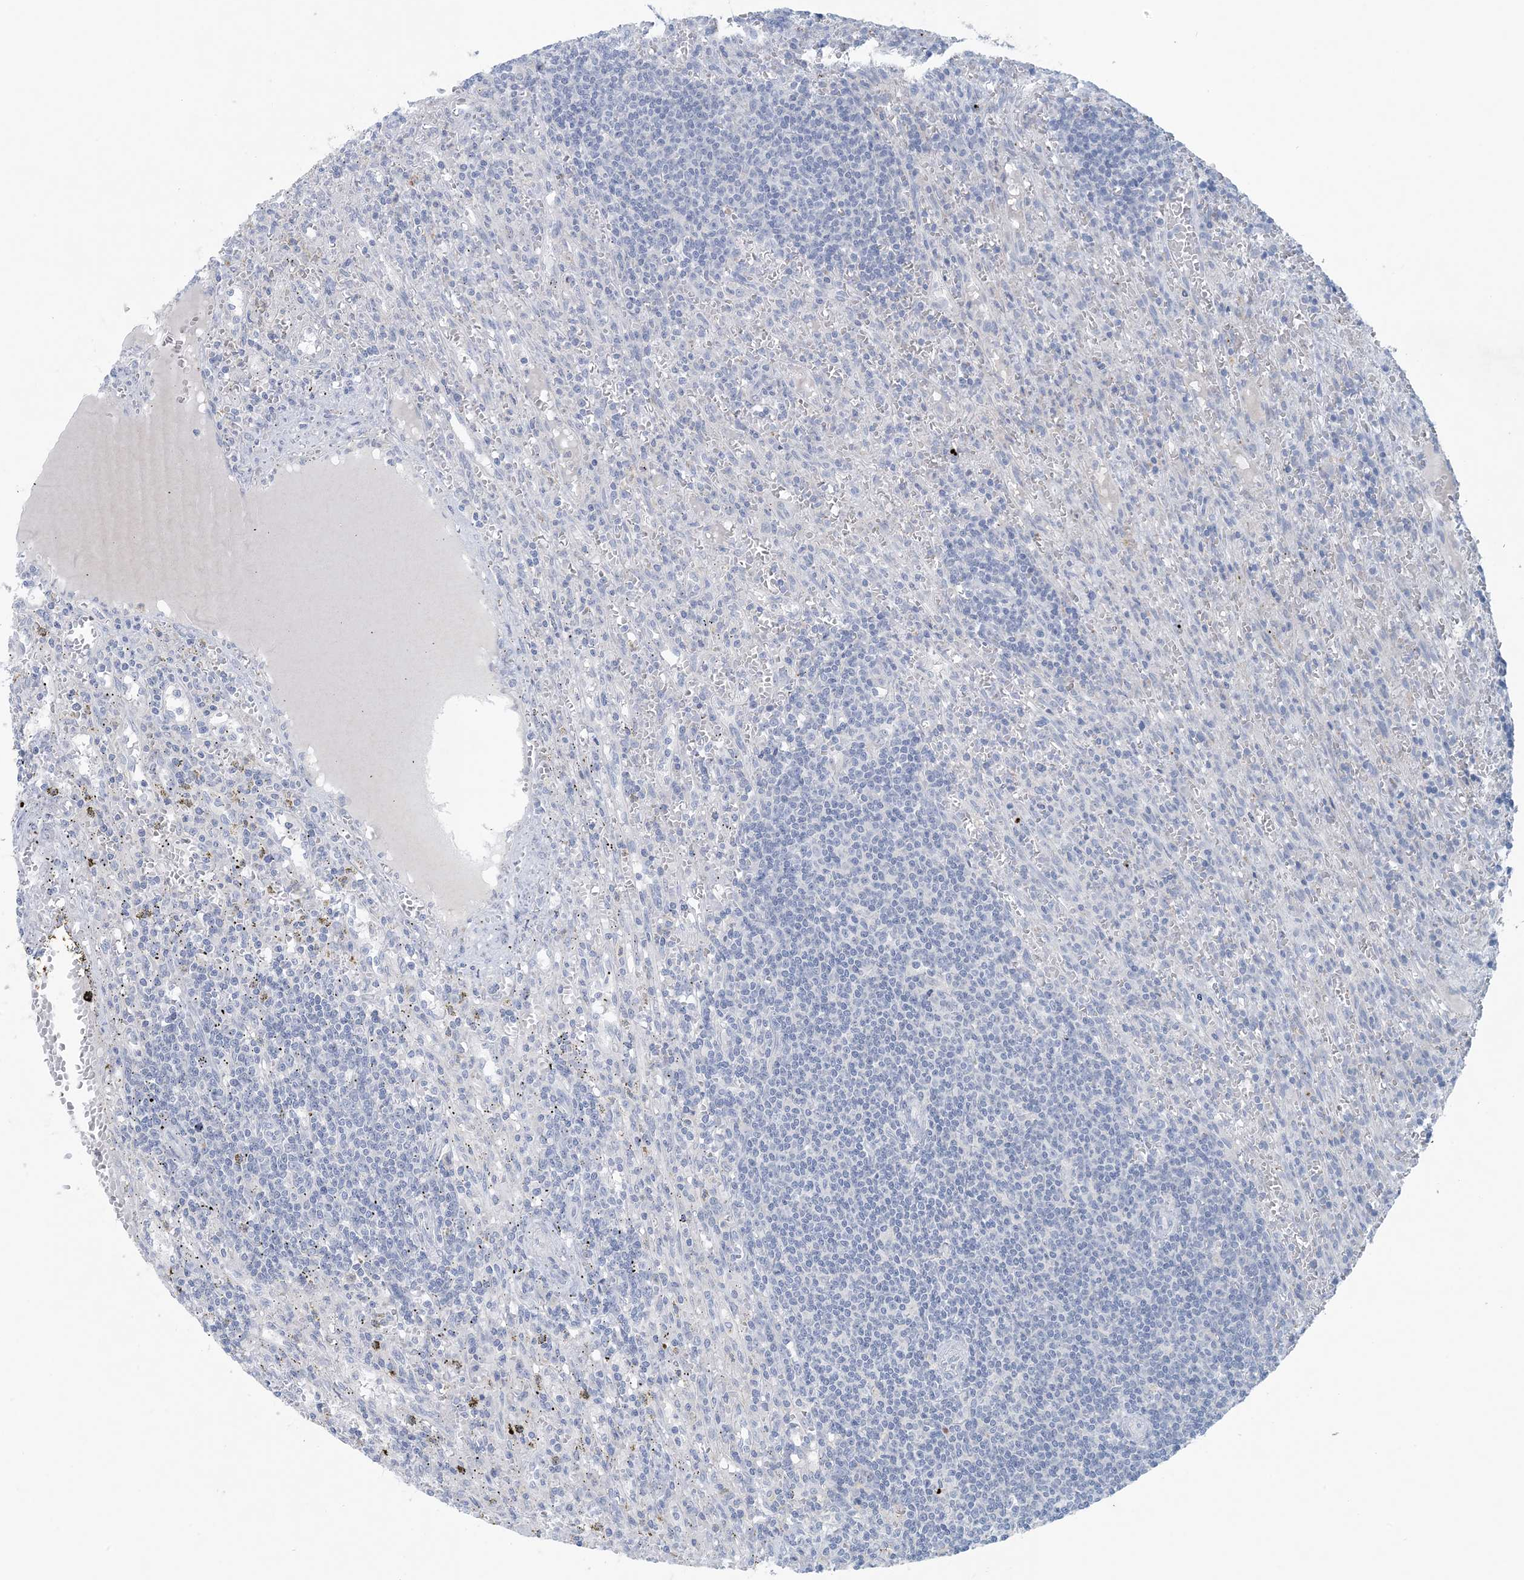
{"staining": {"intensity": "negative", "quantity": "none", "location": "none"}, "tissue": "lymphoma", "cell_type": "Tumor cells", "image_type": "cancer", "snomed": [{"axis": "morphology", "description": "Malignant lymphoma, non-Hodgkin's type, Low grade"}, {"axis": "topography", "description": "Spleen"}], "caption": "There is no significant expression in tumor cells of lymphoma.", "gene": "GABRG1", "patient": {"sex": "male", "age": 76}}